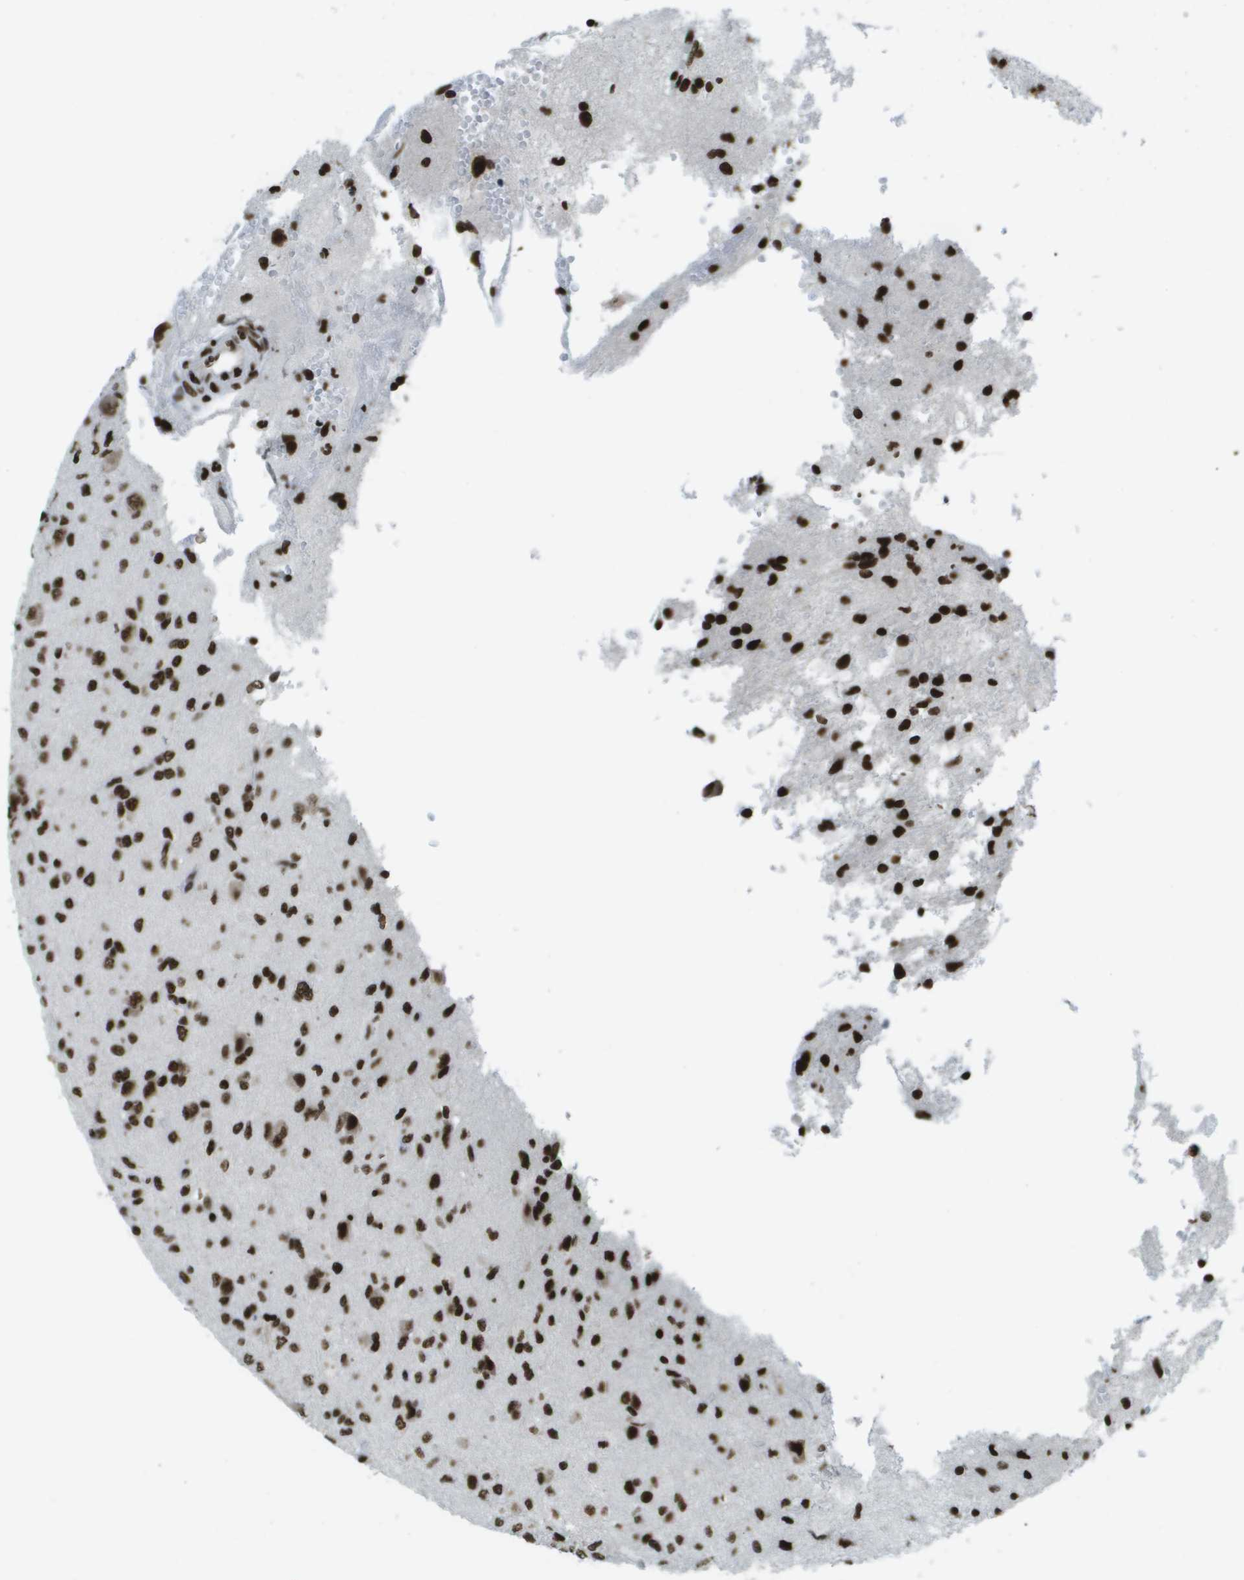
{"staining": {"intensity": "strong", "quantity": ">75%", "location": "nuclear"}, "tissue": "glioma", "cell_type": "Tumor cells", "image_type": "cancer", "snomed": [{"axis": "morphology", "description": "Glioma, malignant, High grade"}, {"axis": "topography", "description": "Brain"}], "caption": "Immunohistochemistry (IHC) staining of glioma, which demonstrates high levels of strong nuclear expression in approximately >75% of tumor cells indicating strong nuclear protein expression. The staining was performed using DAB (brown) for protein detection and nuclei were counterstained in hematoxylin (blue).", "gene": "GLYR1", "patient": {"sex": "female", "age": 59}}